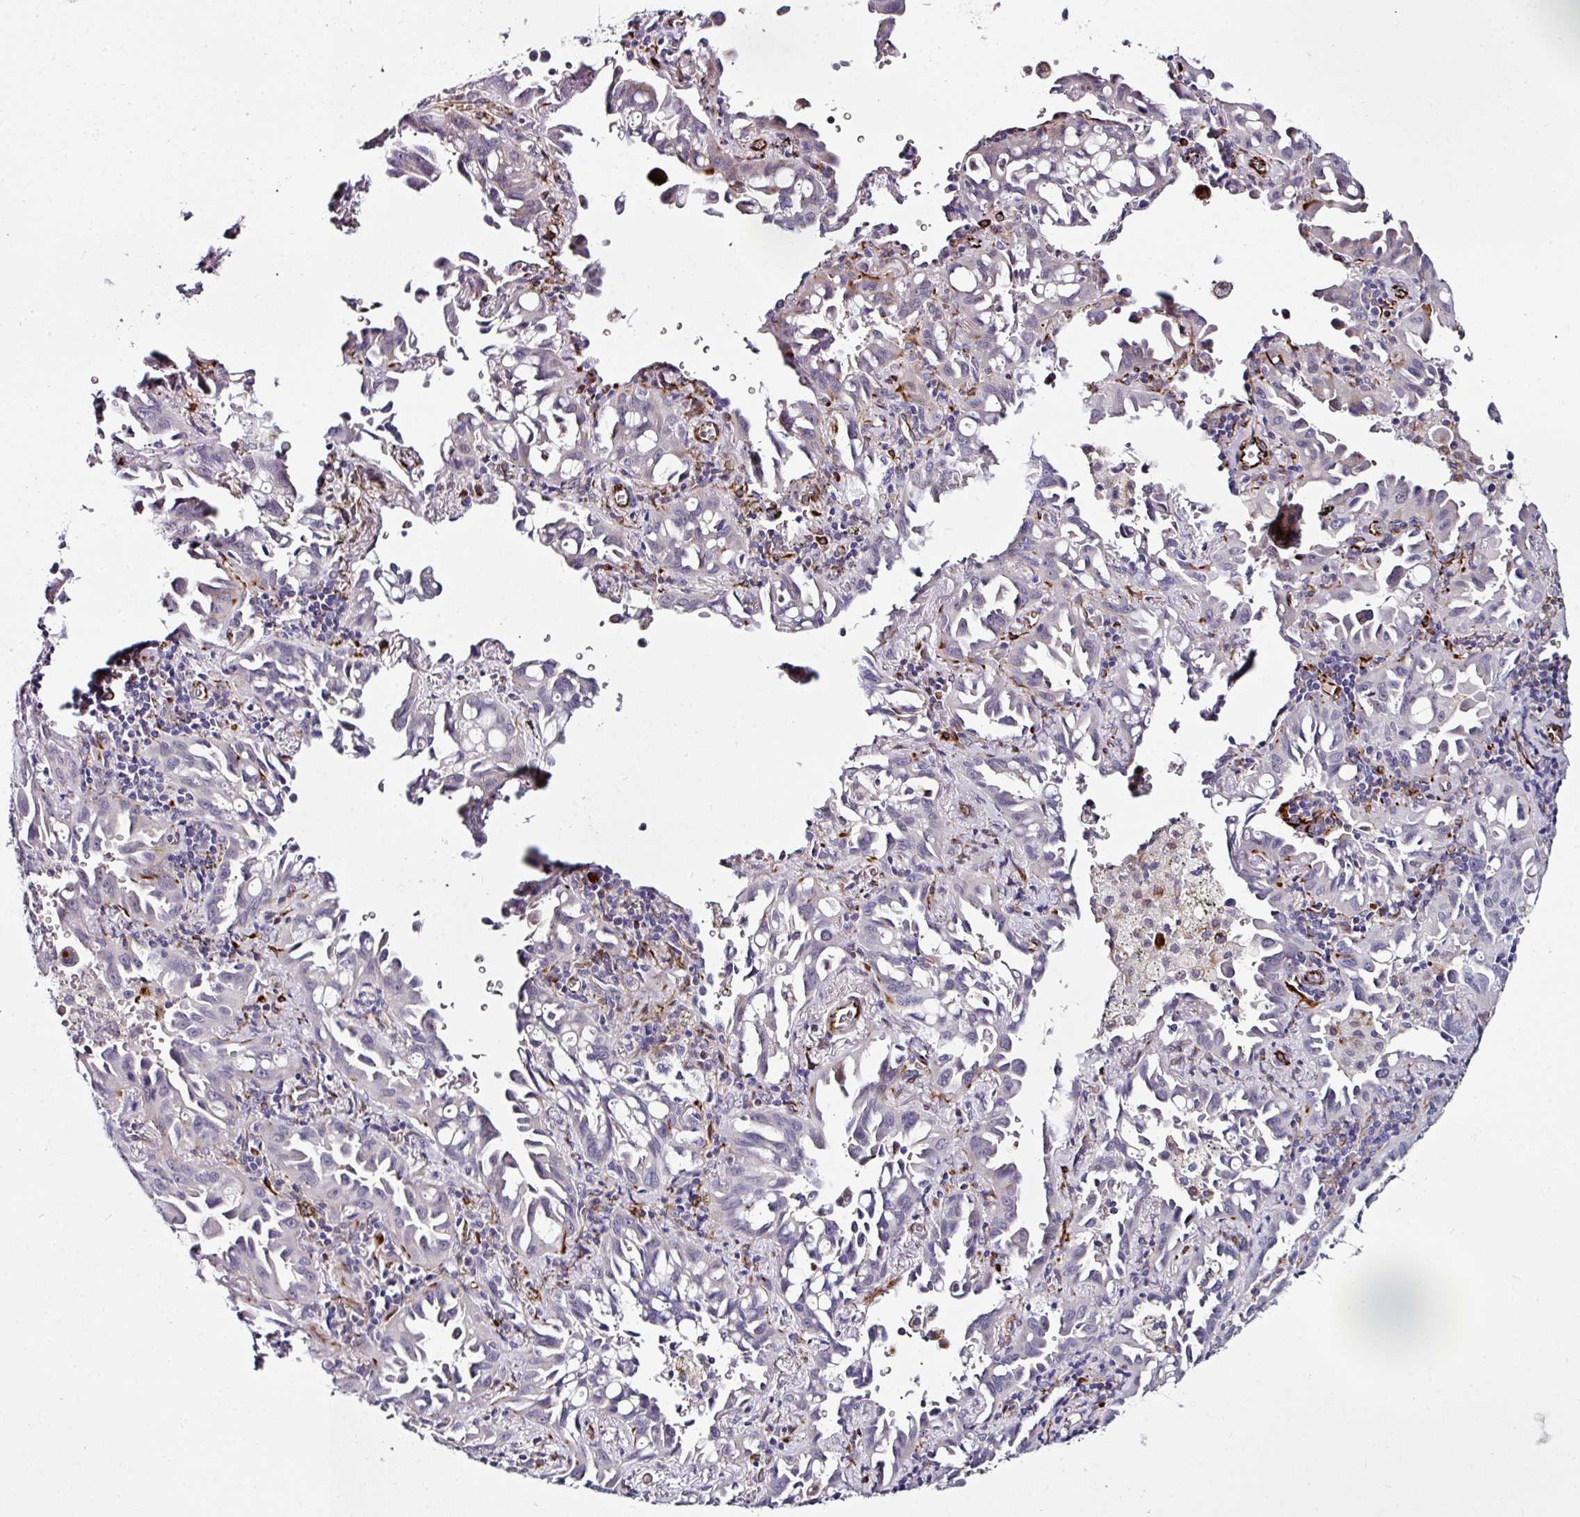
{"staining": {"intensity": "negative", "quantity": "none", "location": "none"}, "tissue": "lung cancer", "cell_type": "Tumor cells", "image_type": "cancer", "snomed": [{"axis": "morphology", "description": "Adenocarcinoma, NOS"}, {"axis": "topography", "description": "Lung"}], "caption": "This histopathology image is of adenocarcinoma (lung) stained with immunohistochemistry (IHC) to label a protein in brown with the nuclei are counter-stained blue. There is no positivity in tumor cells.", "gene": "TMPRSS9", "patient": {"sex": "male", "age": 68}}